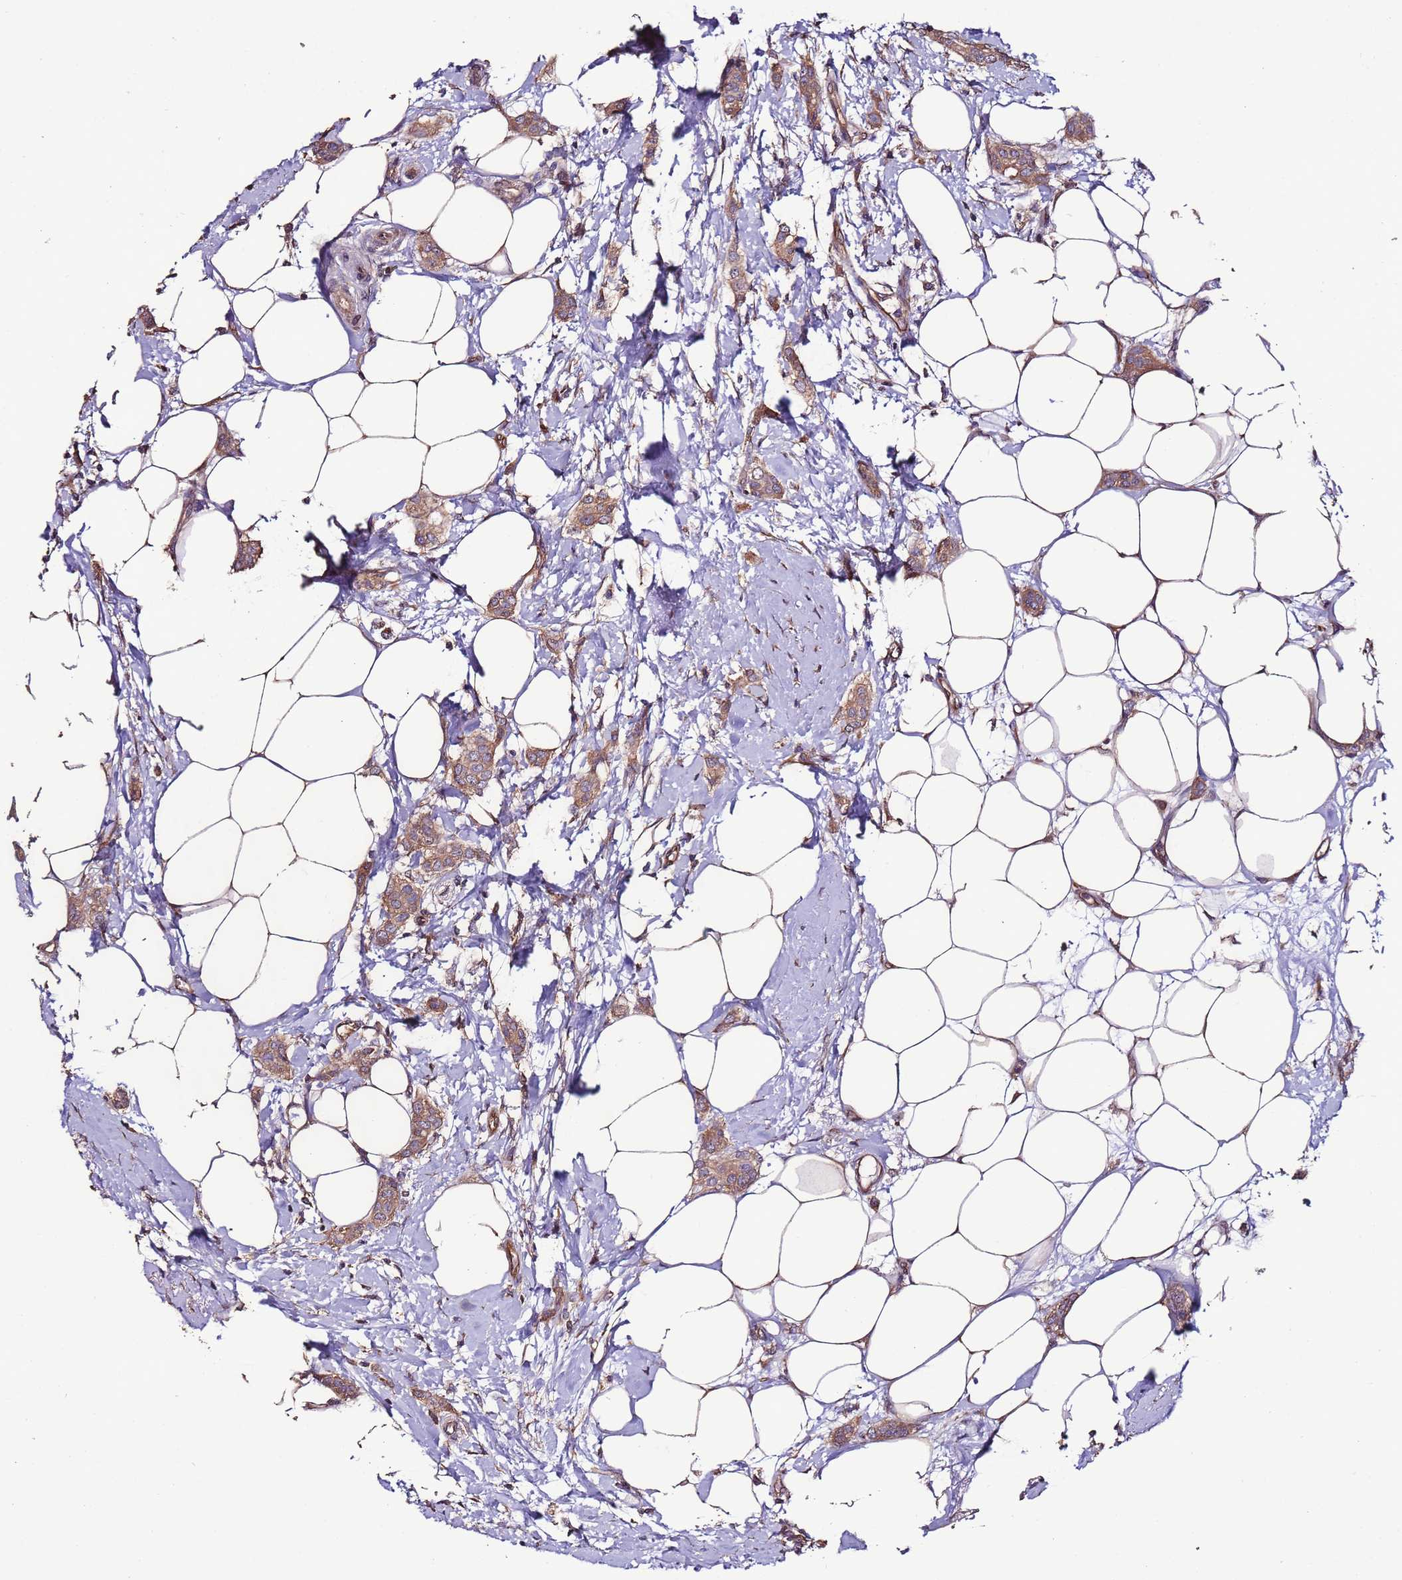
{"staining": {"intensity": "weak", "quantity": ">75%", "location": "cytoplasmic/membranous"}, "tissue": "breast cancer", "cell_type": "Tumor cells", "image_type": "cancer", "snomed": [{"axis": "morphology", "description": "Duct carcinoma"}, {"axis": "topography", "description": "Breast"}], "caption": "Weak cytoplasmic/membranous positivity is seen in approximately >75% of tumor cells in breast infiltrating ductal carcinoma.", "gene": "SLC41A3", "patient": {"sex": "female", "age": 72}}